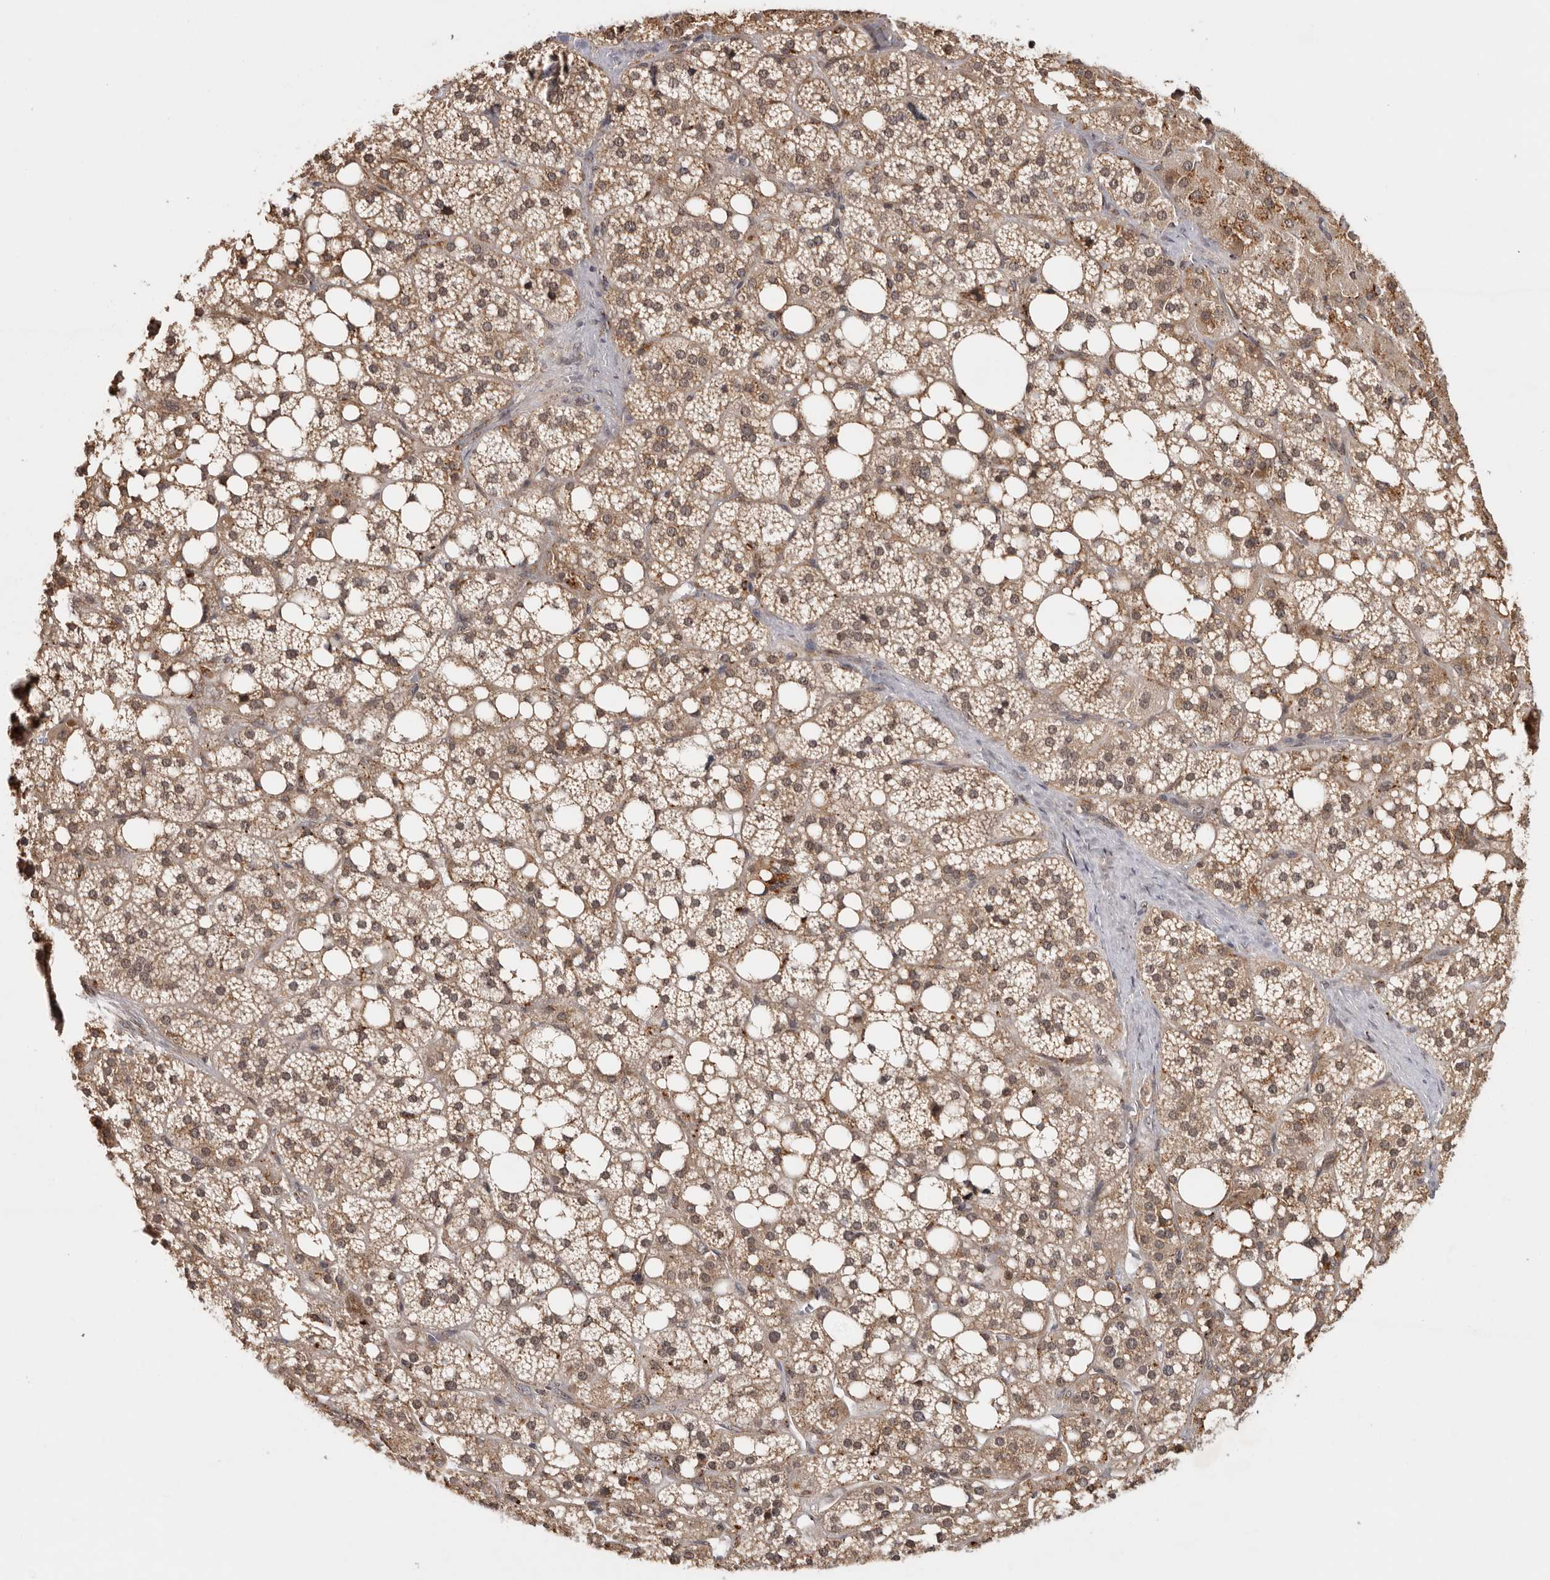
{"staining": {"intensity": "moderate", "quantity": ">75%", "location": "cytoplasmic/membranous"}, "tissue": "adrenal gland", "cell_type": "Glandular cells", "image_type": "normal", "snomed": [{"axis": "morphology", "description": "Normal tissue, NOS"}, {"axis": "topography", "description": "Adrenal gland"}], "caption": "Protein expression analysis of benign adrenal gland exhibits moderate cytoplasmic/membranous expression in about >75% of glandular cells.", "gene": "ZNF83", "patient": {"sex": "female", "age": 59}}